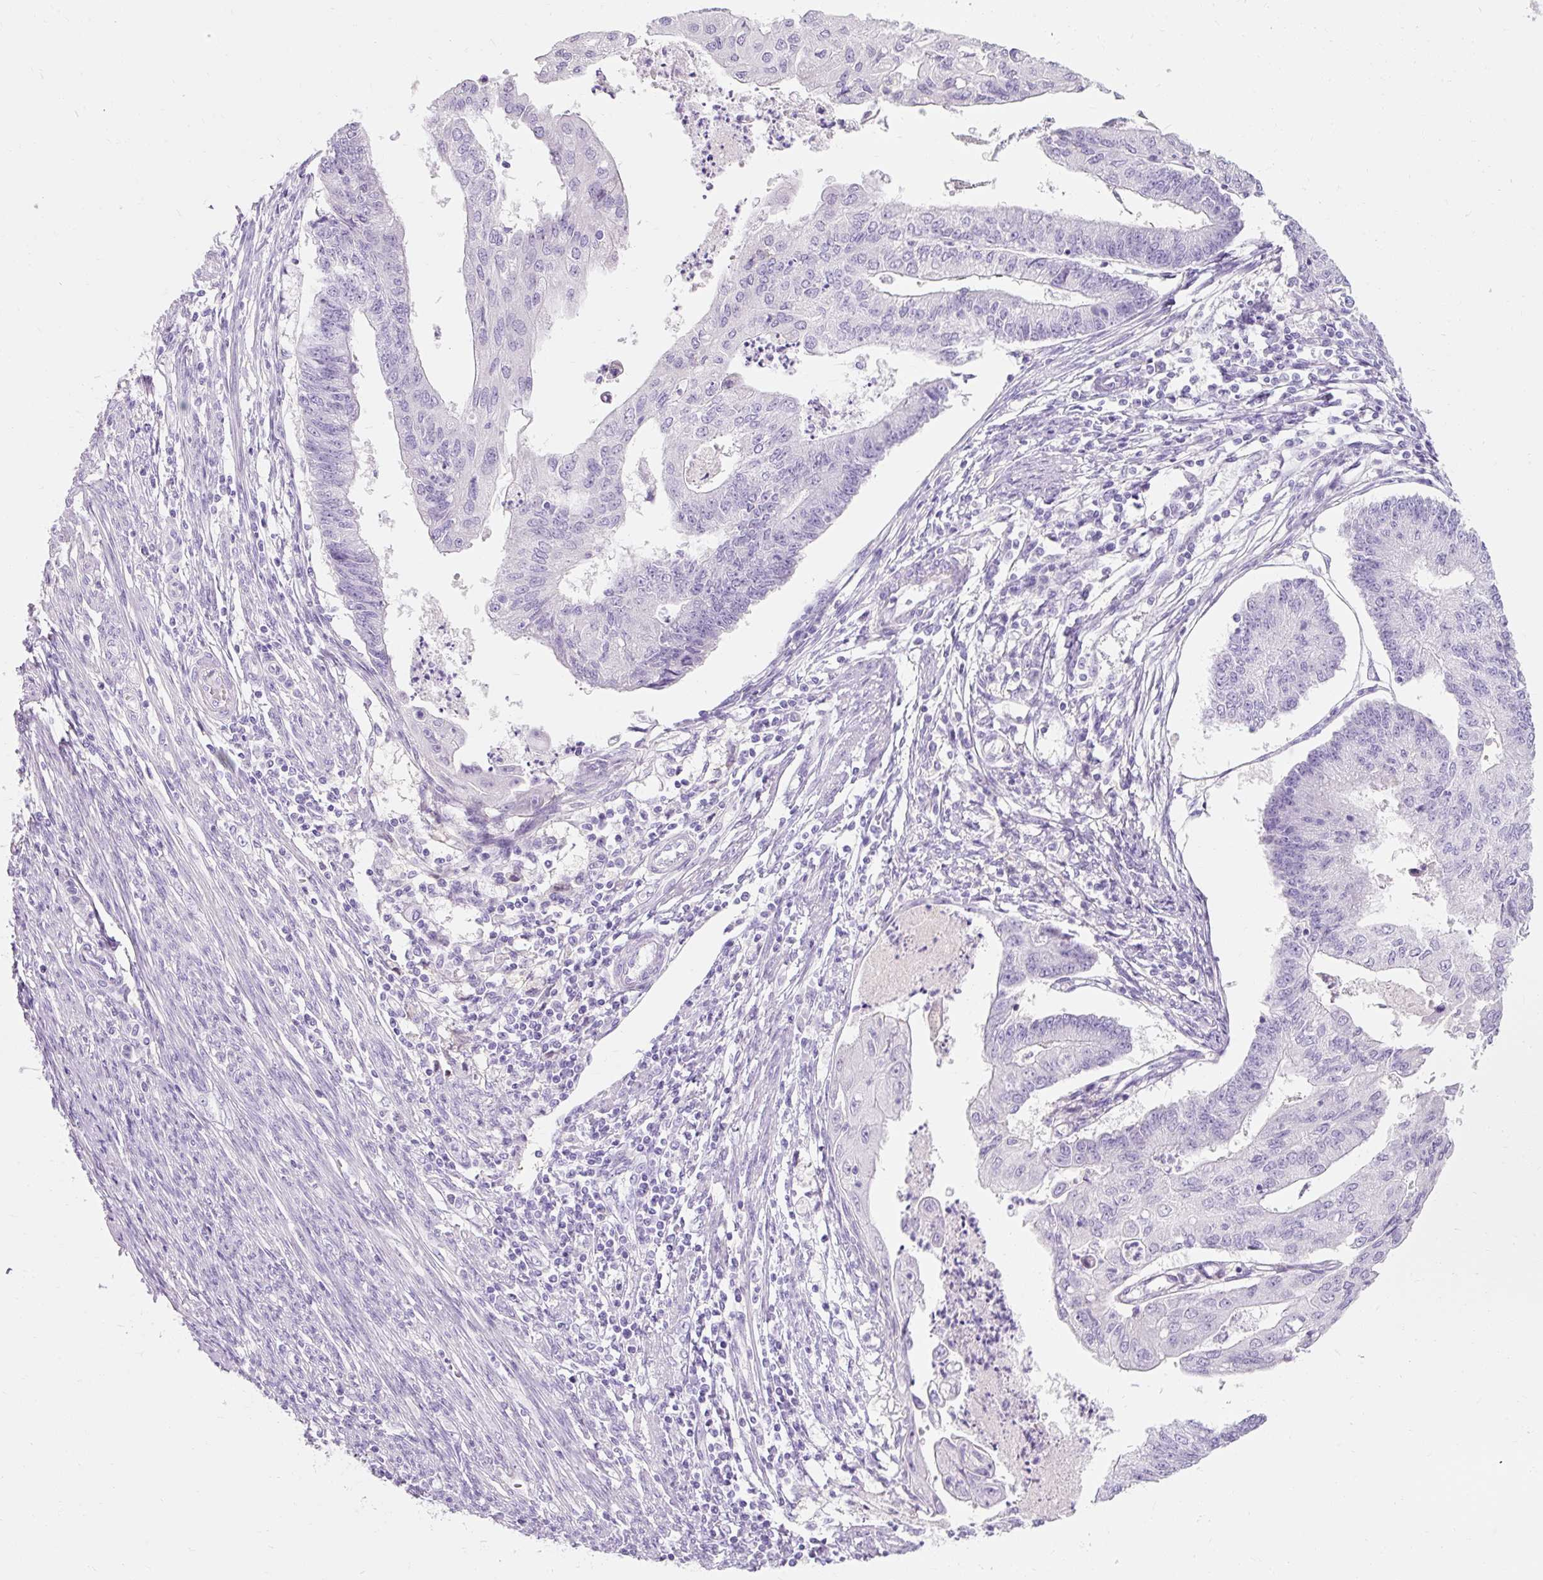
{"staining": {"intensity": "negative", "quantity": "none", "location": "none"}, "tissue": "endometrial cancer", "cell_type": "Tumor cells", "image_type": "cancer", "snomed": [{"axis": "morphology", "description": "Adenocarcinoma, NOS"}, {"axis": "topography", "description": "Endometrium"}], "caption": "Human endometrial cancer stained for a protein using IHC shows no positivity in tumor cells.", "gene": "CLDN25", "patient": {"sex": "female", "age": 56}}